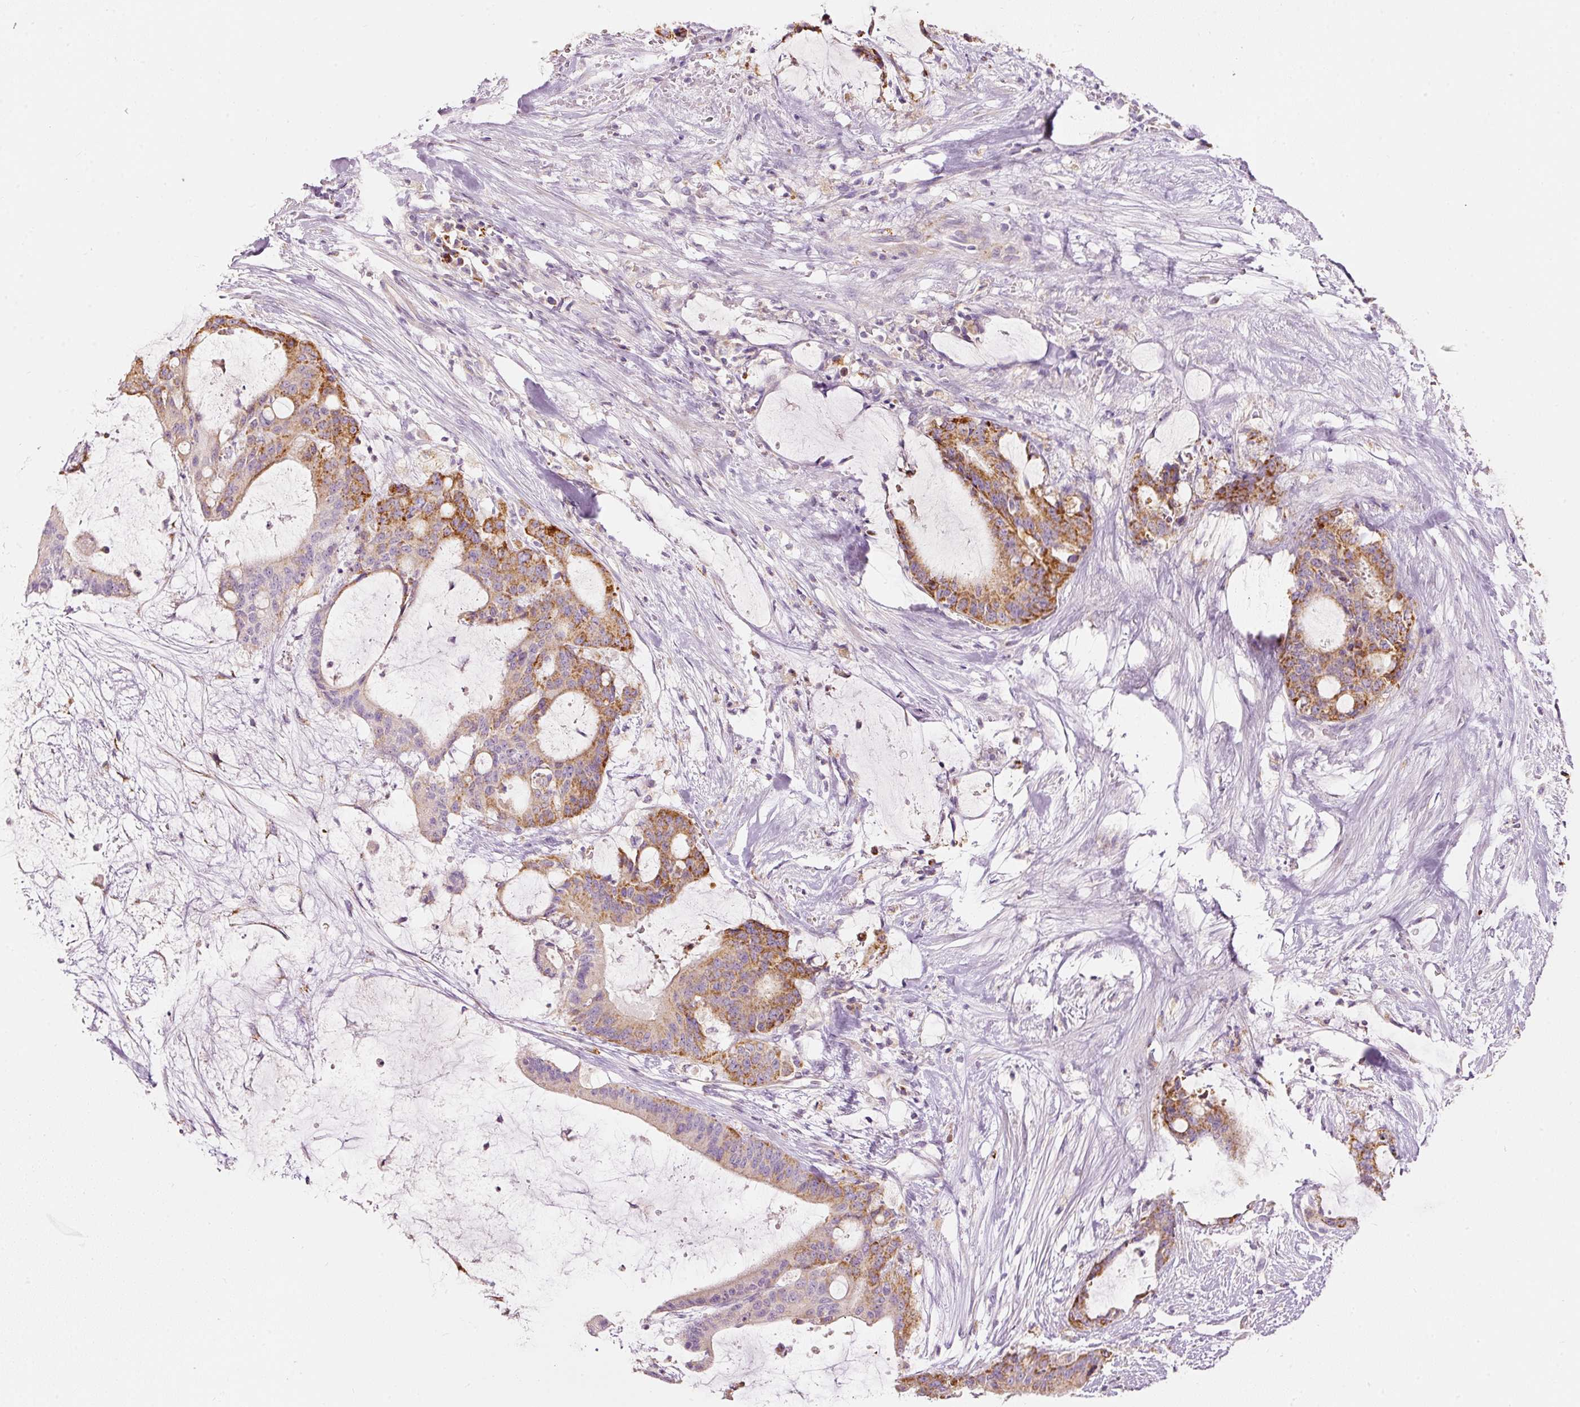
{"staining": {"intensity": "strong", "quantity": "25%-75%", "location": "cytoplasmic/membranous"}, "tissue": "liver cancer", "cell_type": "Tumor cells", "image_type": "cancer", "snomed": [{"axis": "morphology", "description": "Normal tissue, NOS"}, {"axis": "morphology", "description": "Cholangiocarcinoma"}, {"axis": "topography", "description": "Liver"}, {"axis": "topography", "description": "Peripheral nerve tissue"}], "caption": "Human liver cancer (cholangiocarcinoma) stained with a brown dye reveals strong cytoplasmic/membranous positive expression in approximately 25%-75% of tumor cells.", "gene": "MTHFD2", "patient": {"sex": "female", "age": 73}}